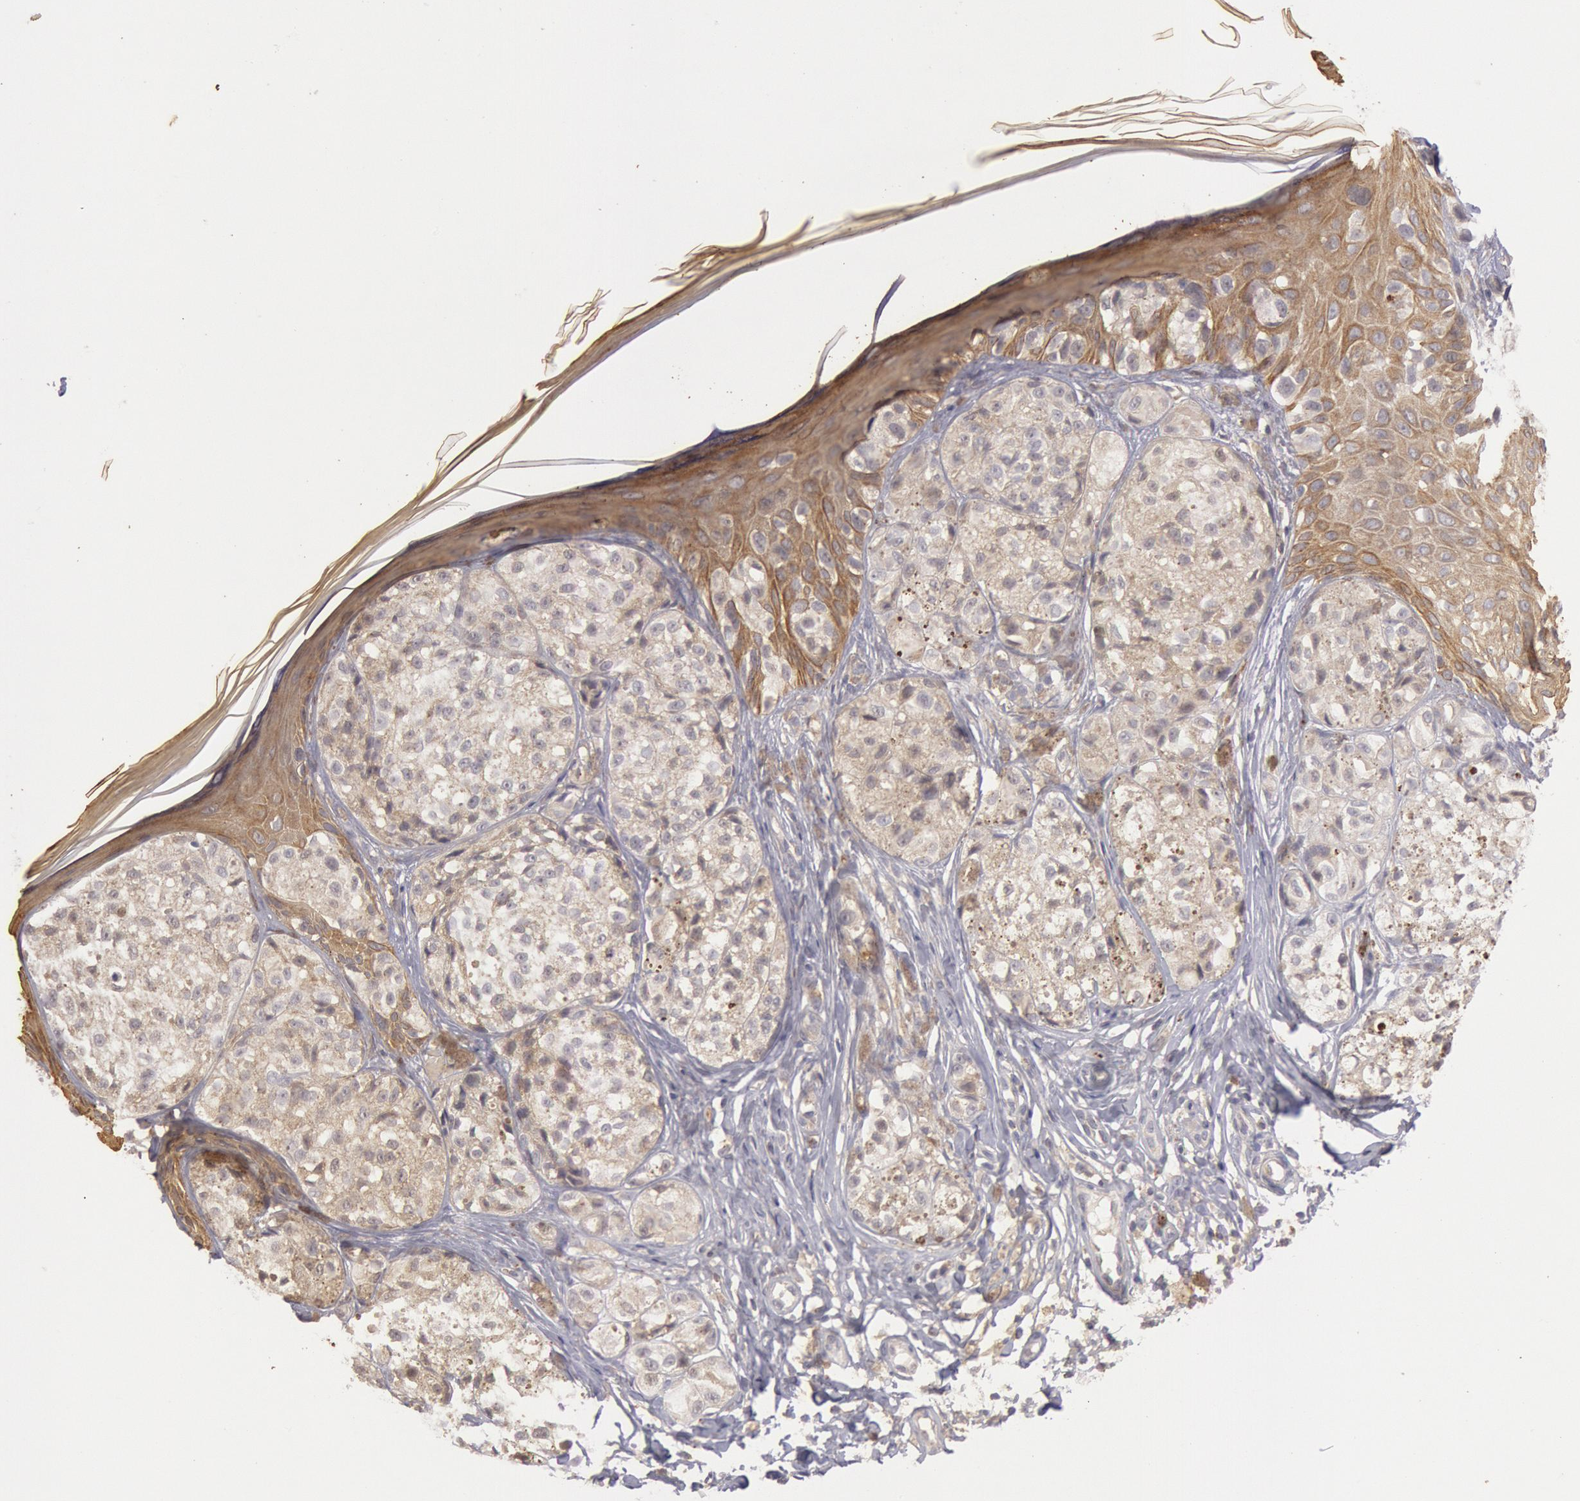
{"staining": {"intensity": "moderate", "quantity": "25%-75%", "location": "cytoplasmic/membranous"}, "tissue": "melanoma", "cell_type": "Tumor cells", "image_type": "cancer", "snomed": [{"axis": "morphology", "description": "Malignant melanoma, NOS"}, {"axis": "topography", "description": "Skin"}], "caption": "A micrograph of malignant melanoma stained for a protein displays moderate cytoplasmic/membranous brown staining in tumor cells. The staining was performed using DAB (3,3'-diaminobenzidine) to visualize the protein expression in brown, while the nuclei were stained in blue with hematoxylin (Magnification: 20x).", "gene": "PLA2G6", "patient": {"sex": "male", "age": 57}}